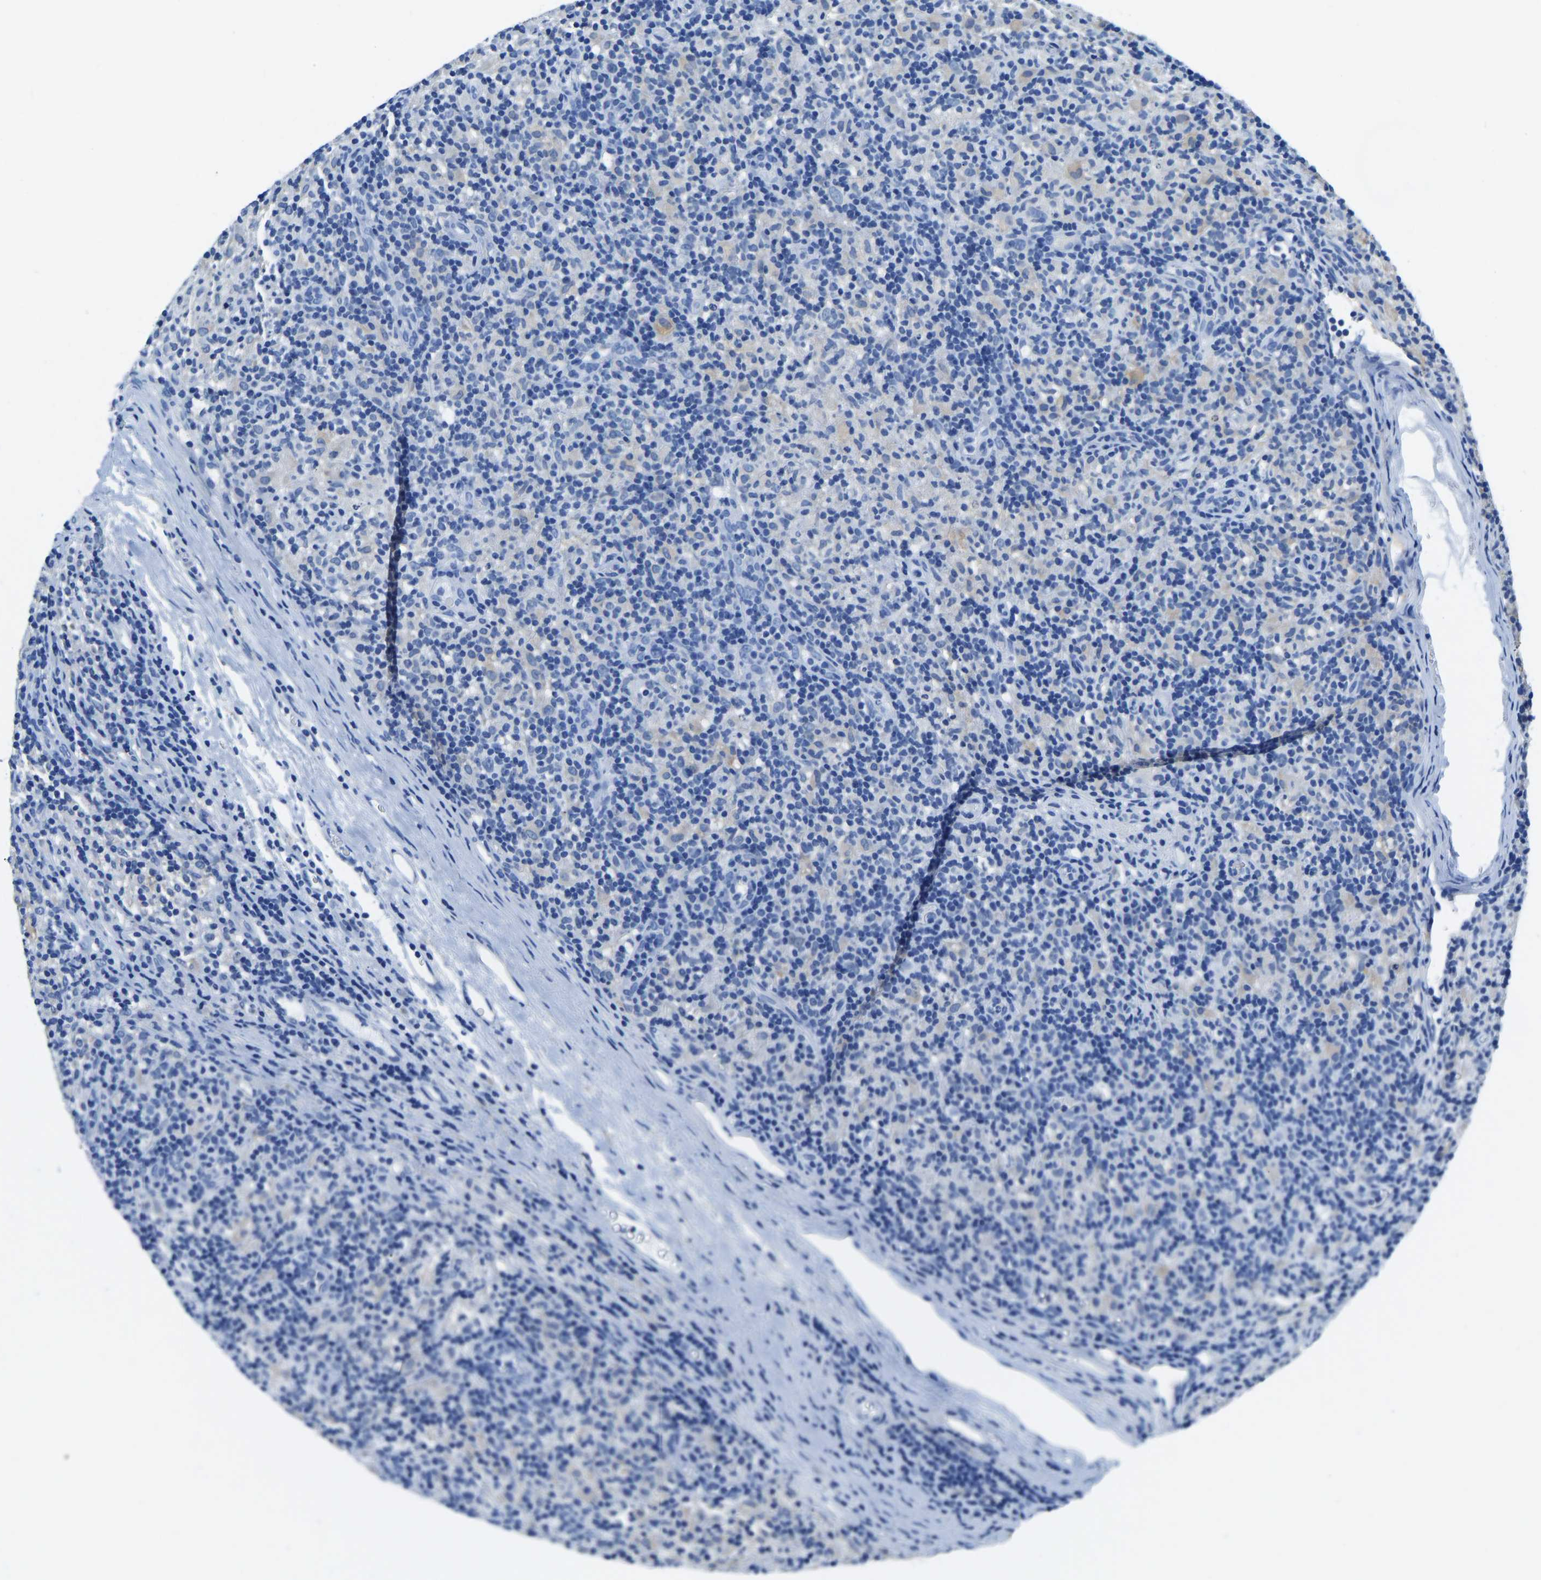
{"staining": {"intensity": "weak", "quantity": "25%-75%", "location": "cytoplasmic/membranous"}, "tissue": "lymphoma", "cell_type": "Tumor cells", "image_type": "cancer", "snomed": [{"axis": "morphology", "description": "Hodgkin's disease, NOS"}, {"axis": "topography", "description": "Lymph node"}], "caption": "Protein expression analysis of lymphoma exhibits weak cytoplasmic/membranous staining in approximately 25%-75% of tumor cells.", "gene": "ZDHHC13", "patient": {"sex": "male", "age": 70}}